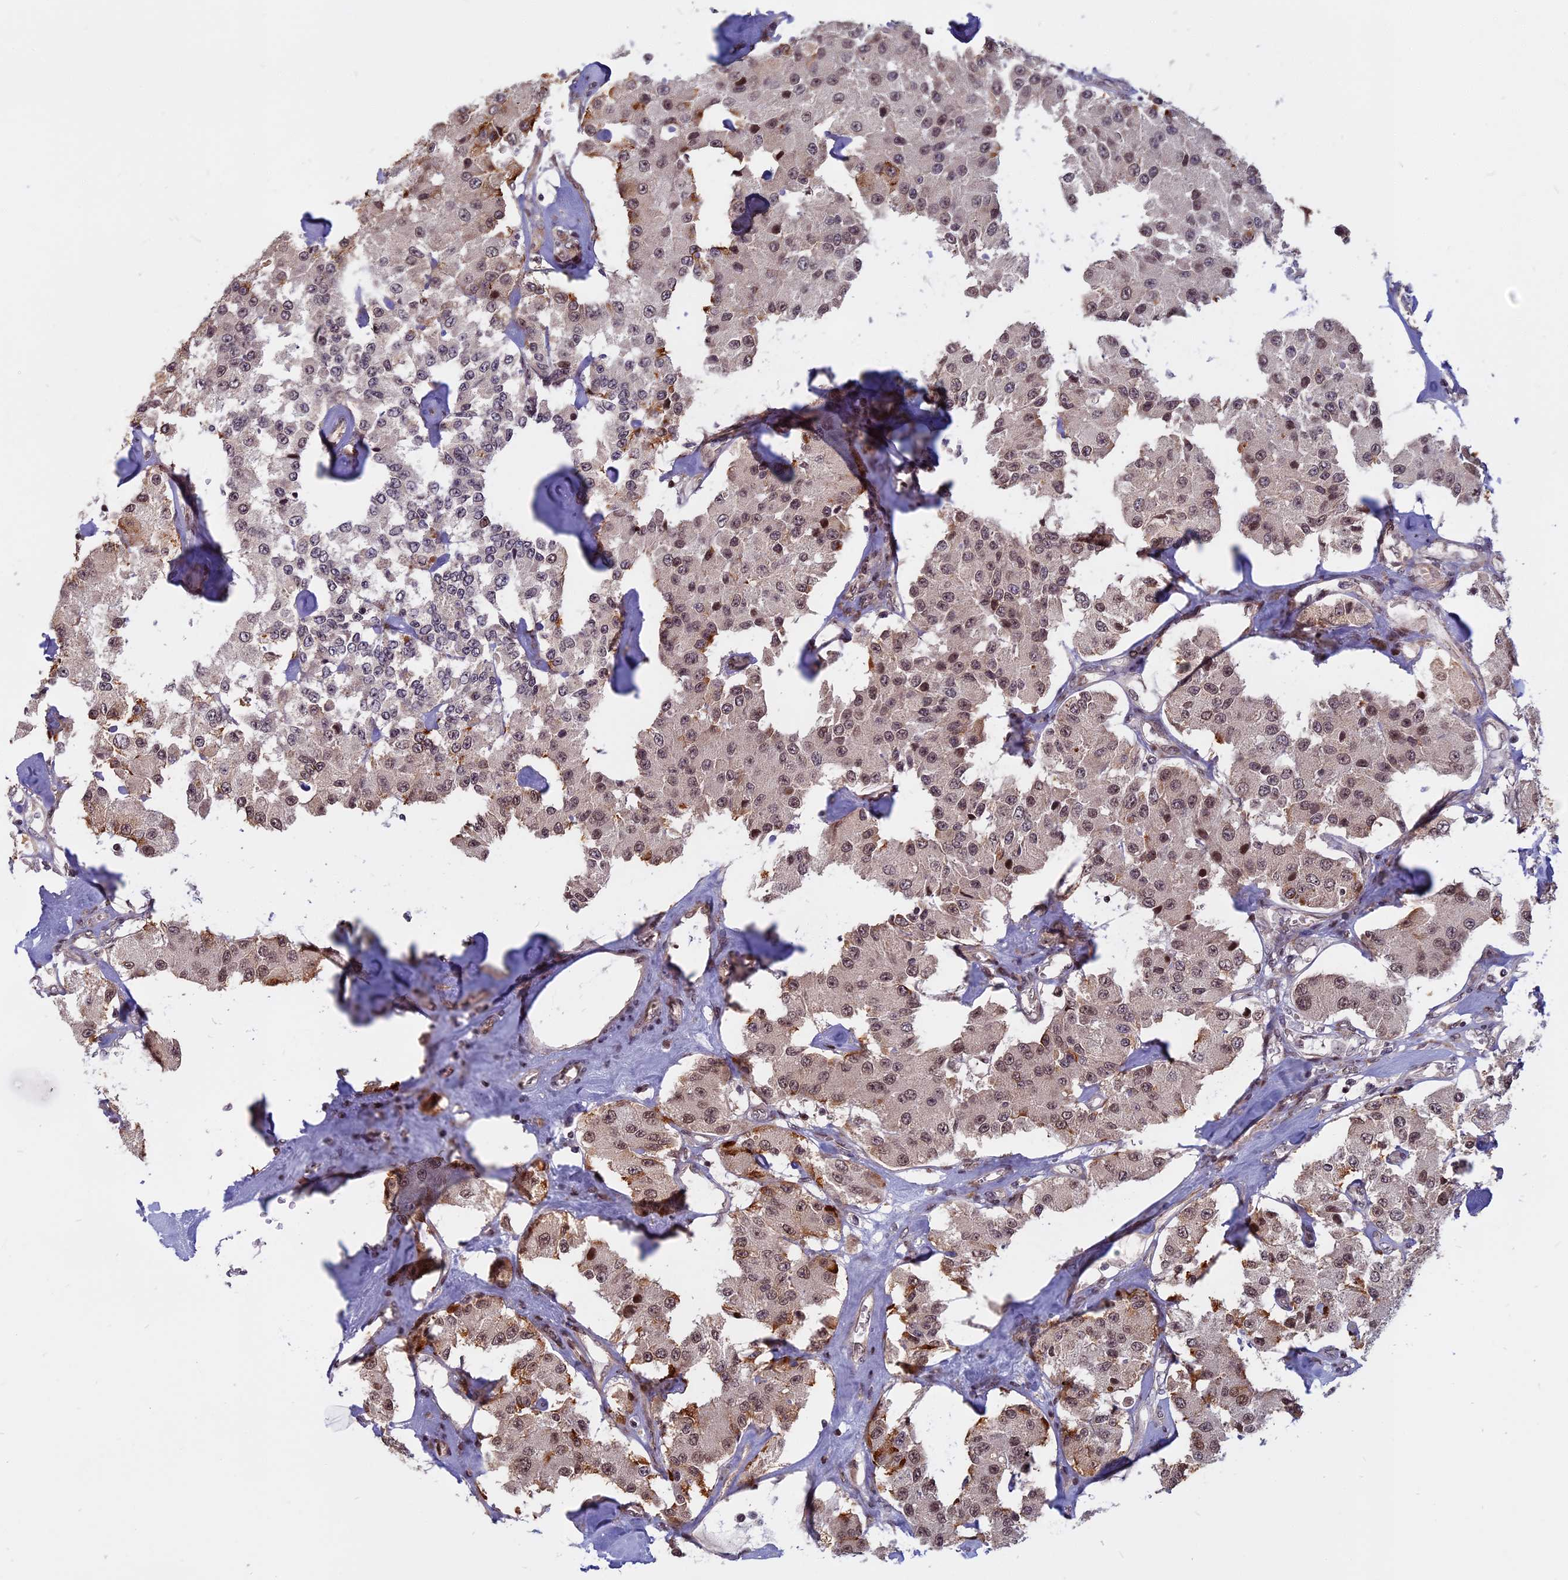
{"staining": {"intensity": "weak", "quantity": ">75%", "location": "nuclear"}, "tissue": "carcinoid", "cell_type": "Tumor cells", "image_type": "cancer", "snomed": [{"axis": "morphology", "description": "Carcinoid, malignant, NOS"}, {"axis": "topography", "description": "Pancreas"}], "caption": "Malignant carcinoid tissue exhibits weak nuclear expression in about >75% of tumor cells", "gene": "CCDC113", "patient": {"sex": "male", "age": 41}}